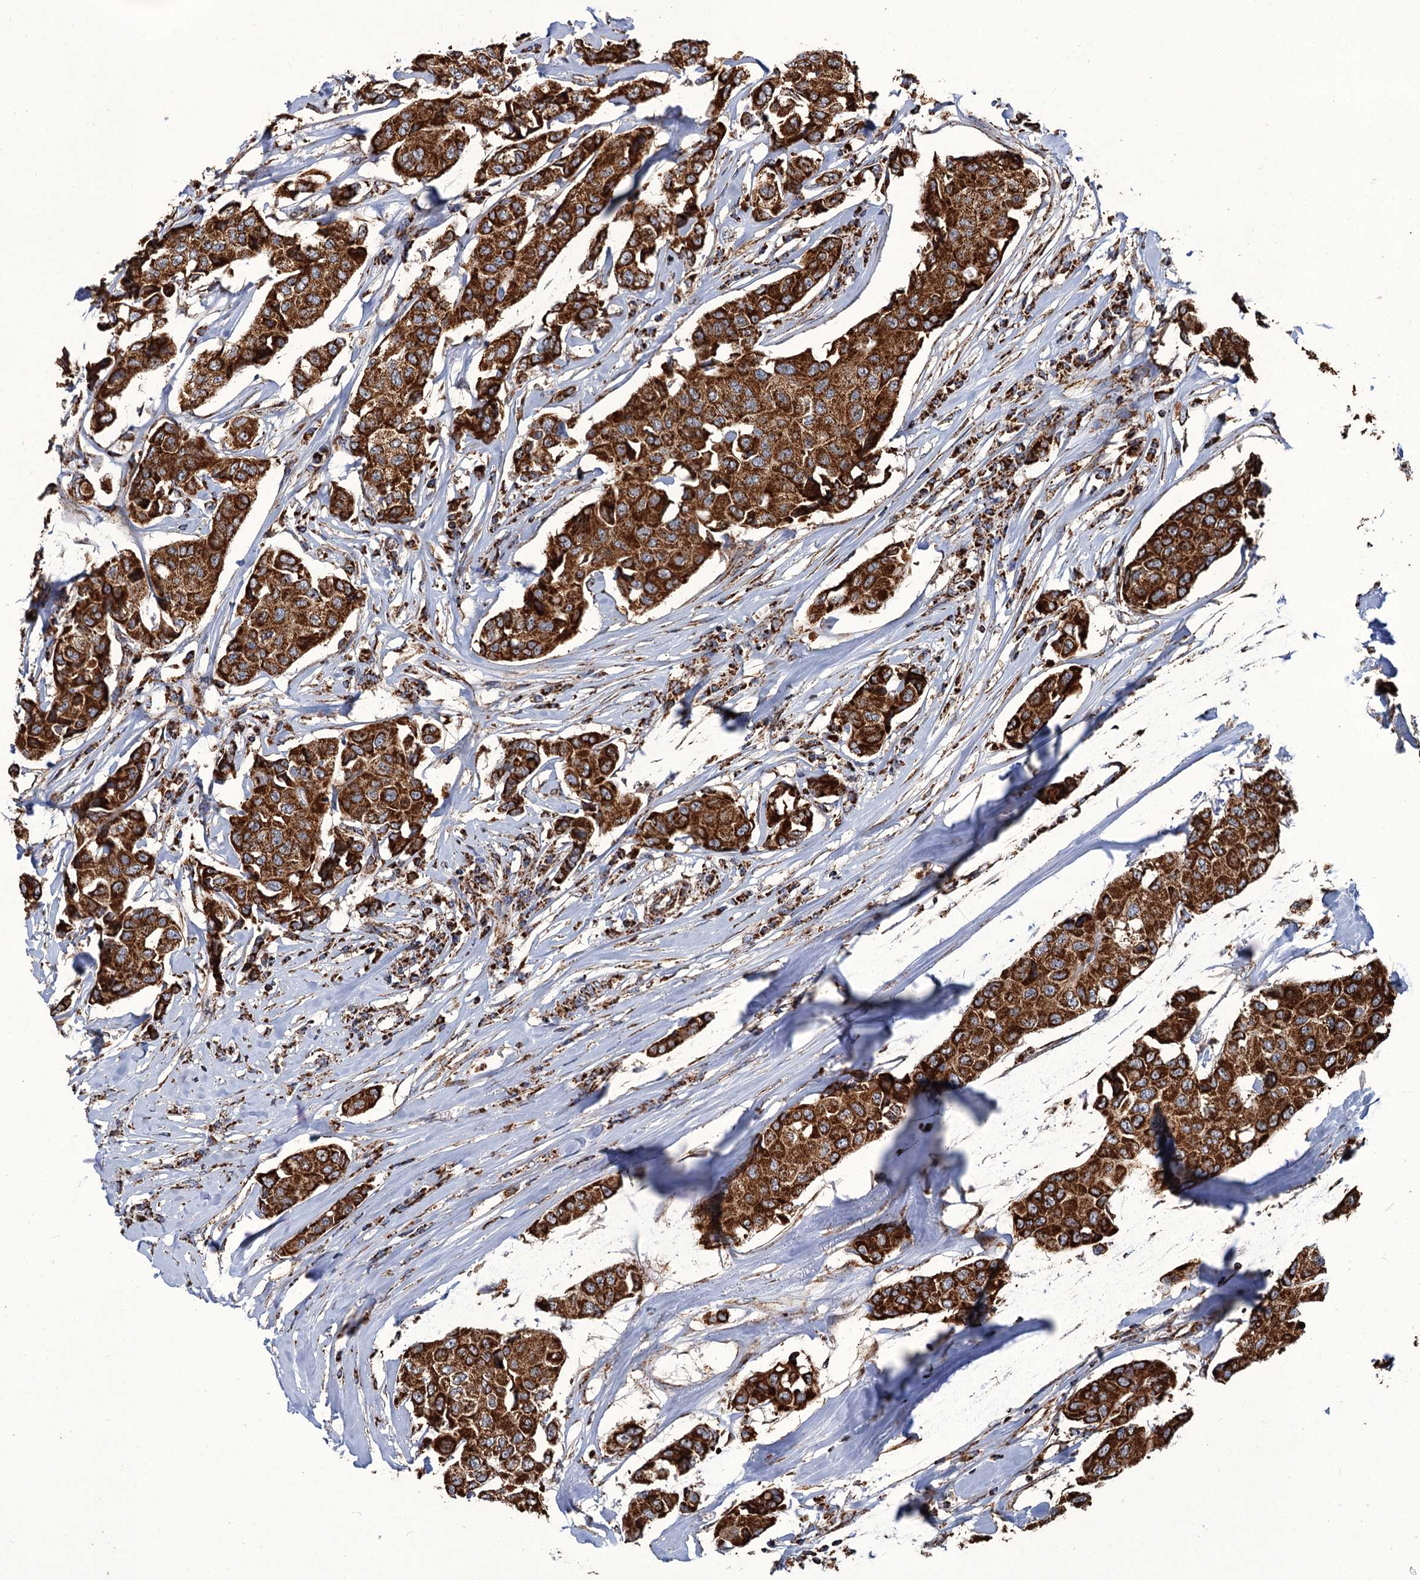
{"staining": {"intensity": "strong", "quantity": ">75%", "location": "cytoplasmic/membranous"}, "tissue": "breast cancer", "cell_type": "Tumor cells", "image_type": "cancer", "snomed": [{"axis": "morphology", "description": "Duct carcinoma"}, {"axis": "topography", "description": "Breast"}], "caption": "Protein staining by immunohistochemistry (IHC) demonstrates strong cytoplasmic/membranous positivity in about >75% of tumor cells in breast intraductal carcinoma.", "gene": "APH1A", "patient": {"sex": "female", "age": 80}}